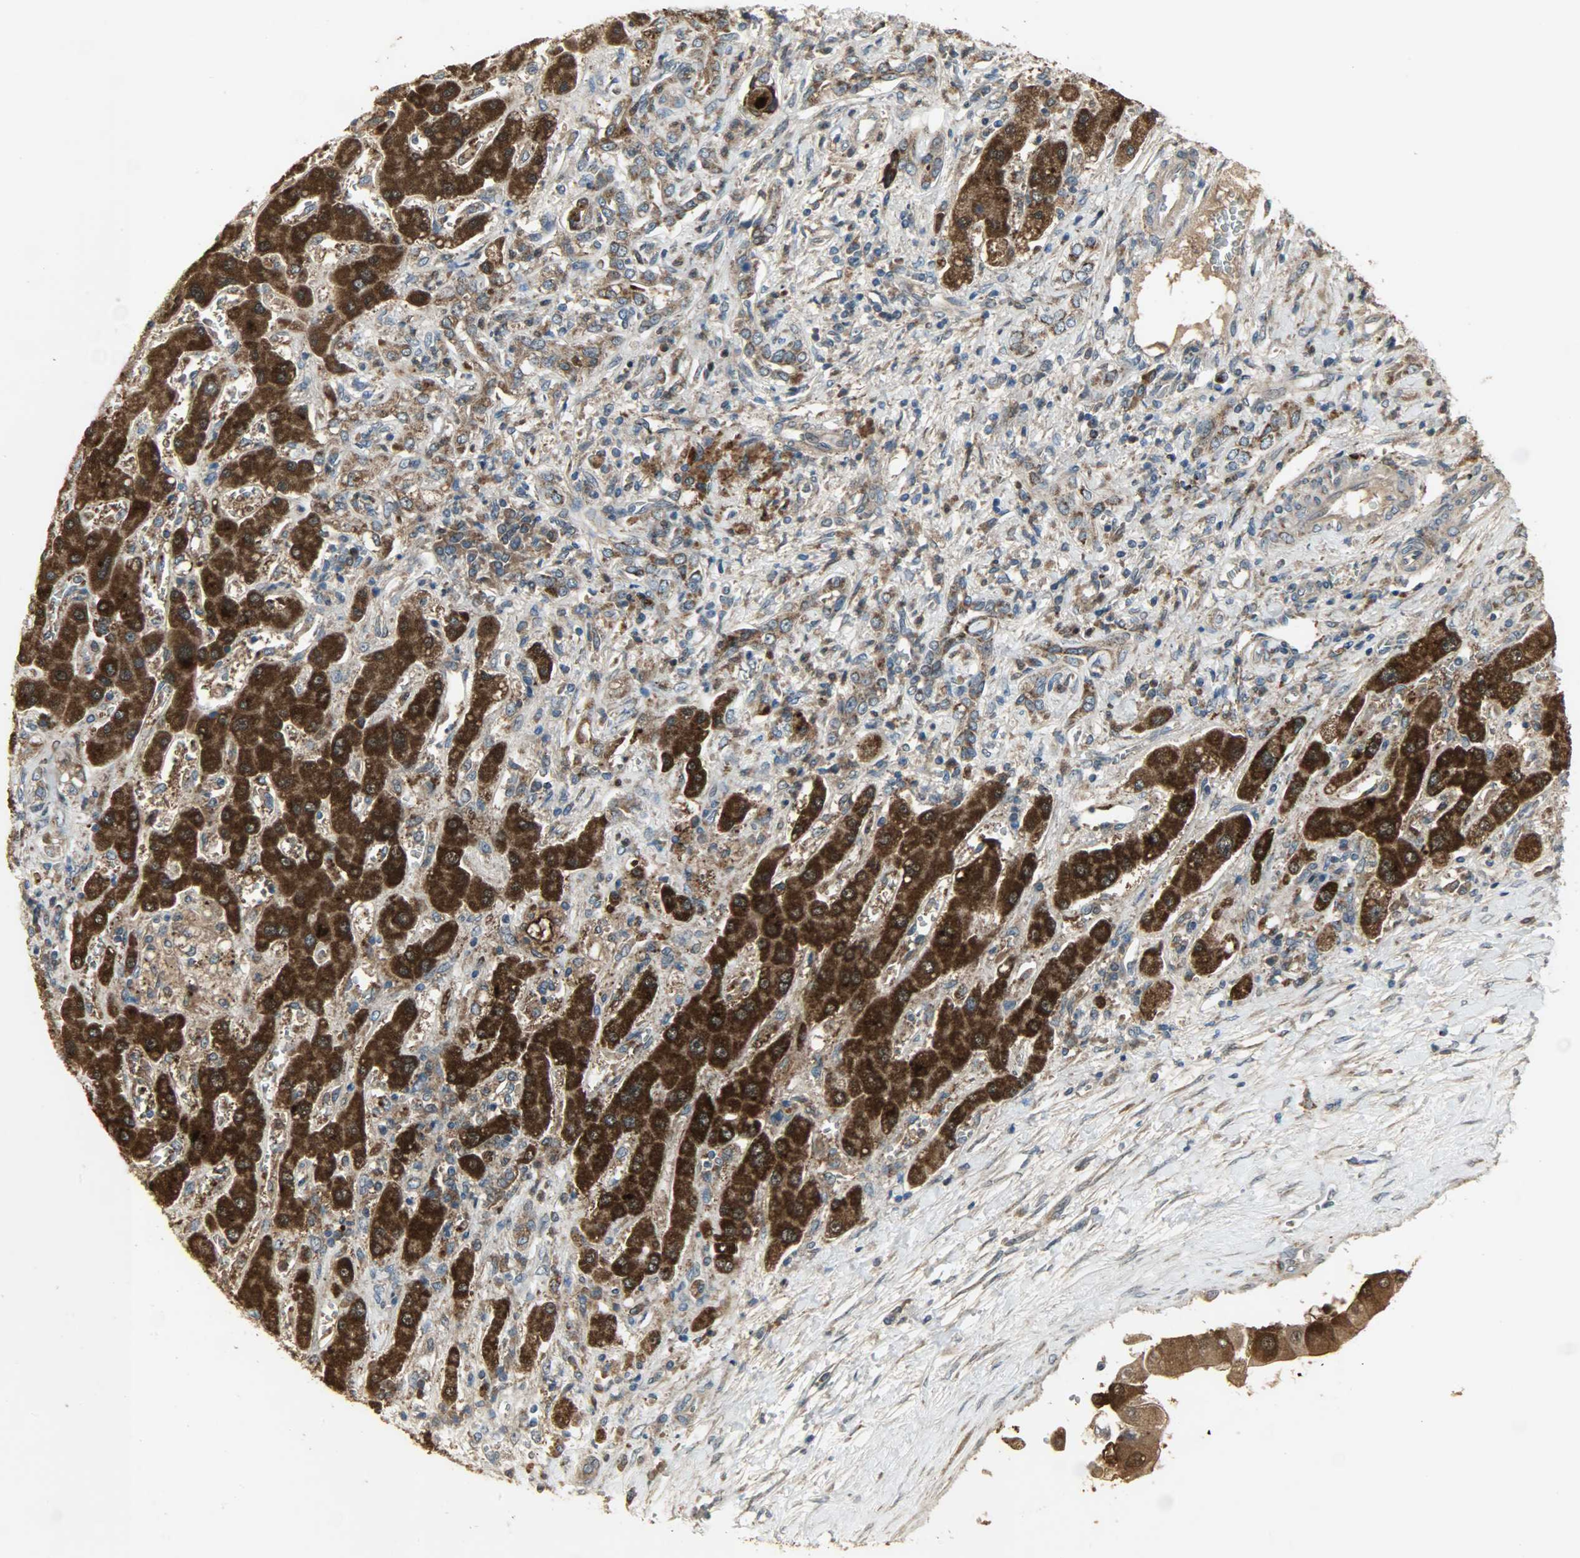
{"staining": {"intensity": "strong", "quantity": ">75%", "location": "cytoplasmic/membranous"}, "tissue": "liver cancer", "cell_type": "Tumor cells", "image_type": "cancer", "snomed": [{"axis": "morphology", "description": "Cholangiocarcinoma"}, {"axis": "topography", "description": "Liver"}], "caption": "Cholangiocarcinoma (liver) was stained to show a protein in brown. There is high levels of strong cytoplasmic/membranous positivity in approximately >75% of tumor cells.", "gene": "AMT", "patient": {"sex": "male", "age": 50}}